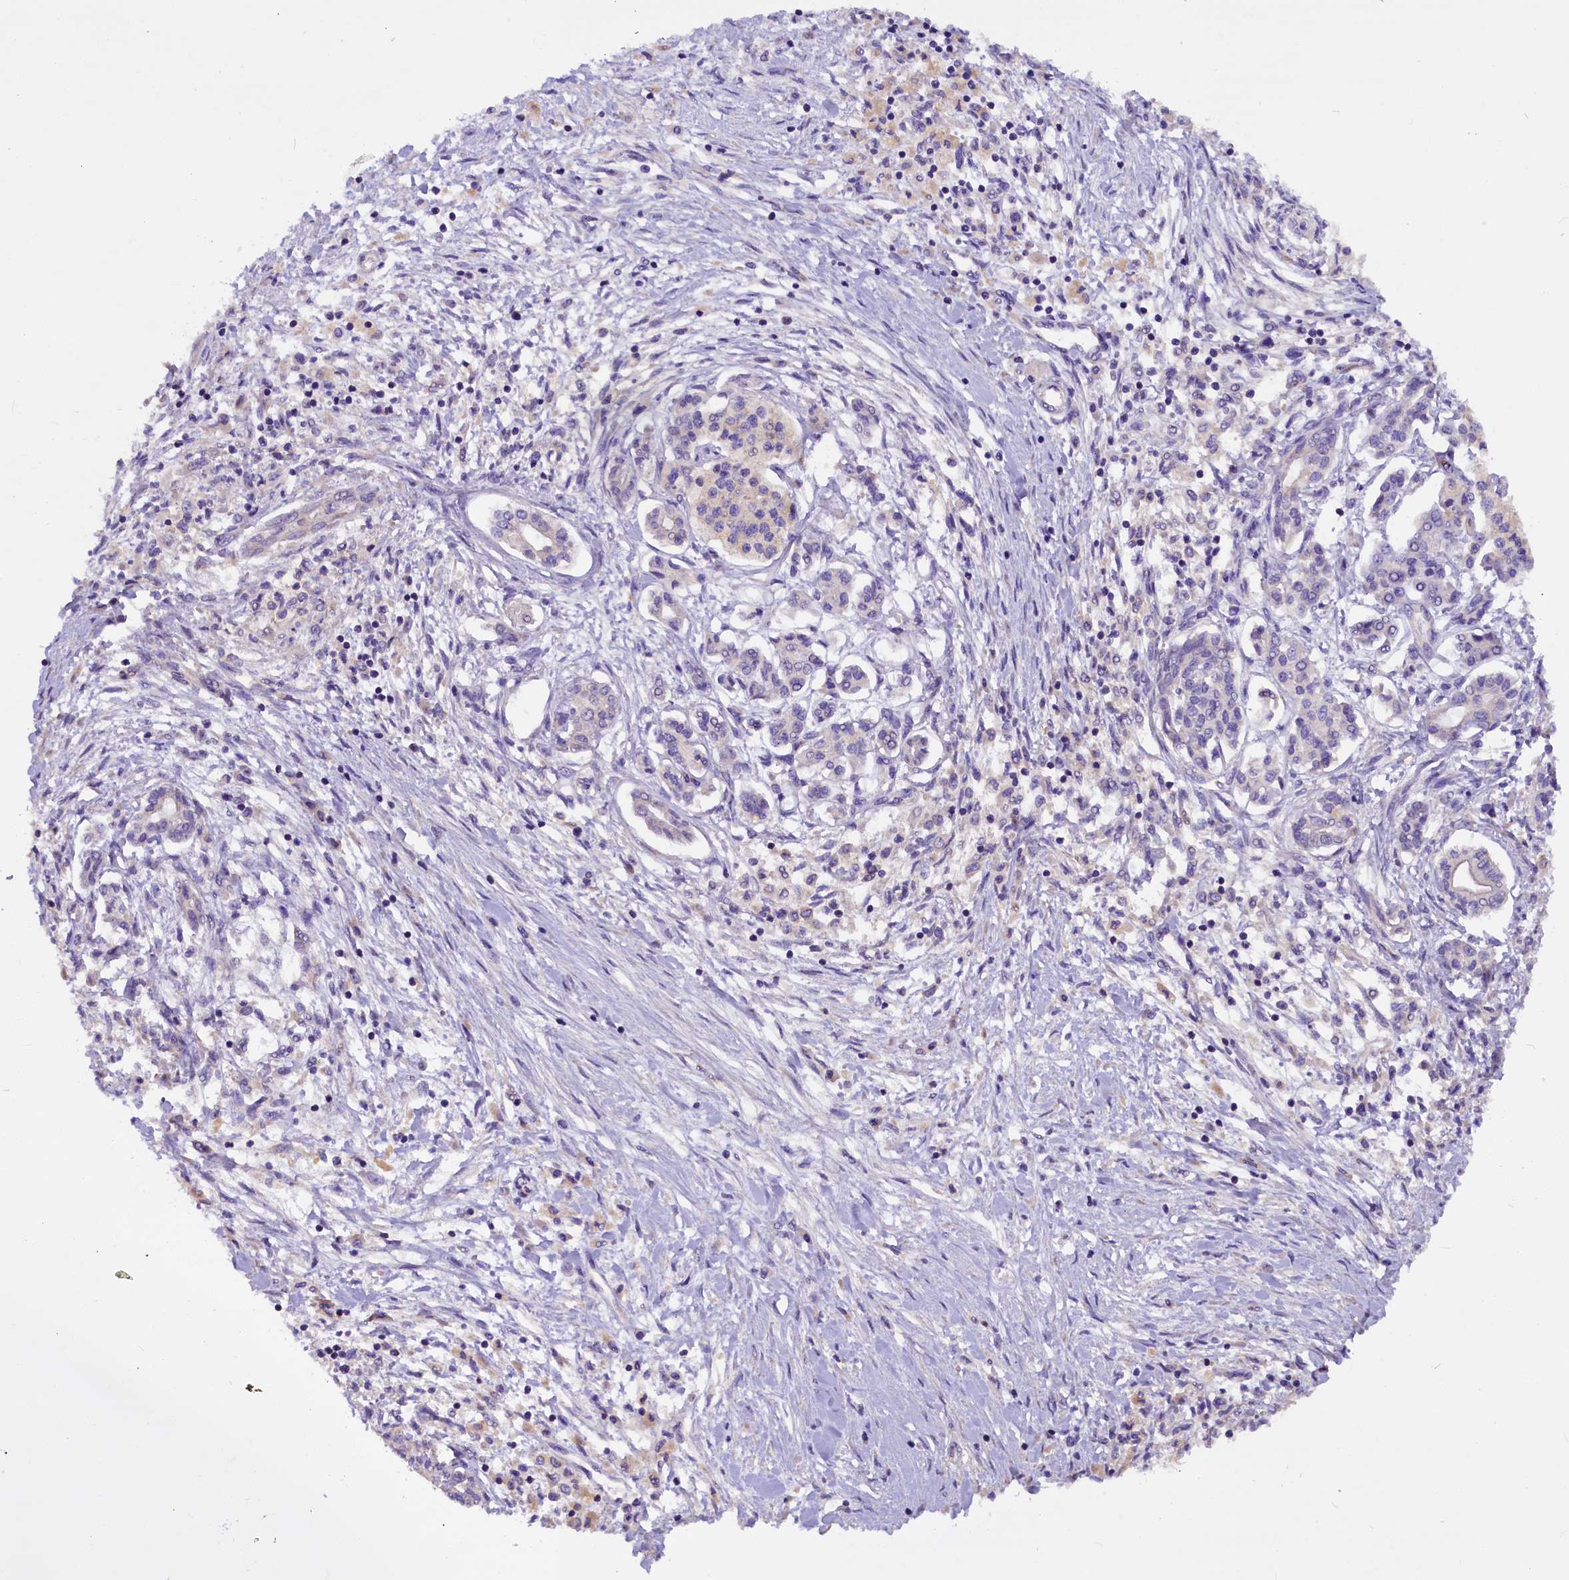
{"staining": {"intensity": "negative", "quantity": "none", "location": "none"}, "tissue": "pancreatic cancer", "cell_type": "Tumor cells", "image_type": "cancer", "snomed": [{"axis": "morphology", "description": "Adenocarcinoma, NOS"}, {"axis": "topography", "description": "Pancreas"}], "caption": "High magnification brightfield microscopy of adenocarcinoma (pancreatic) stained with DAB (brown) and counterstained with hematoxylin (blue): tumor cells show no significant expression.", "gene": "AP3B2", "patient": {"sex": "female", "age": 50}}